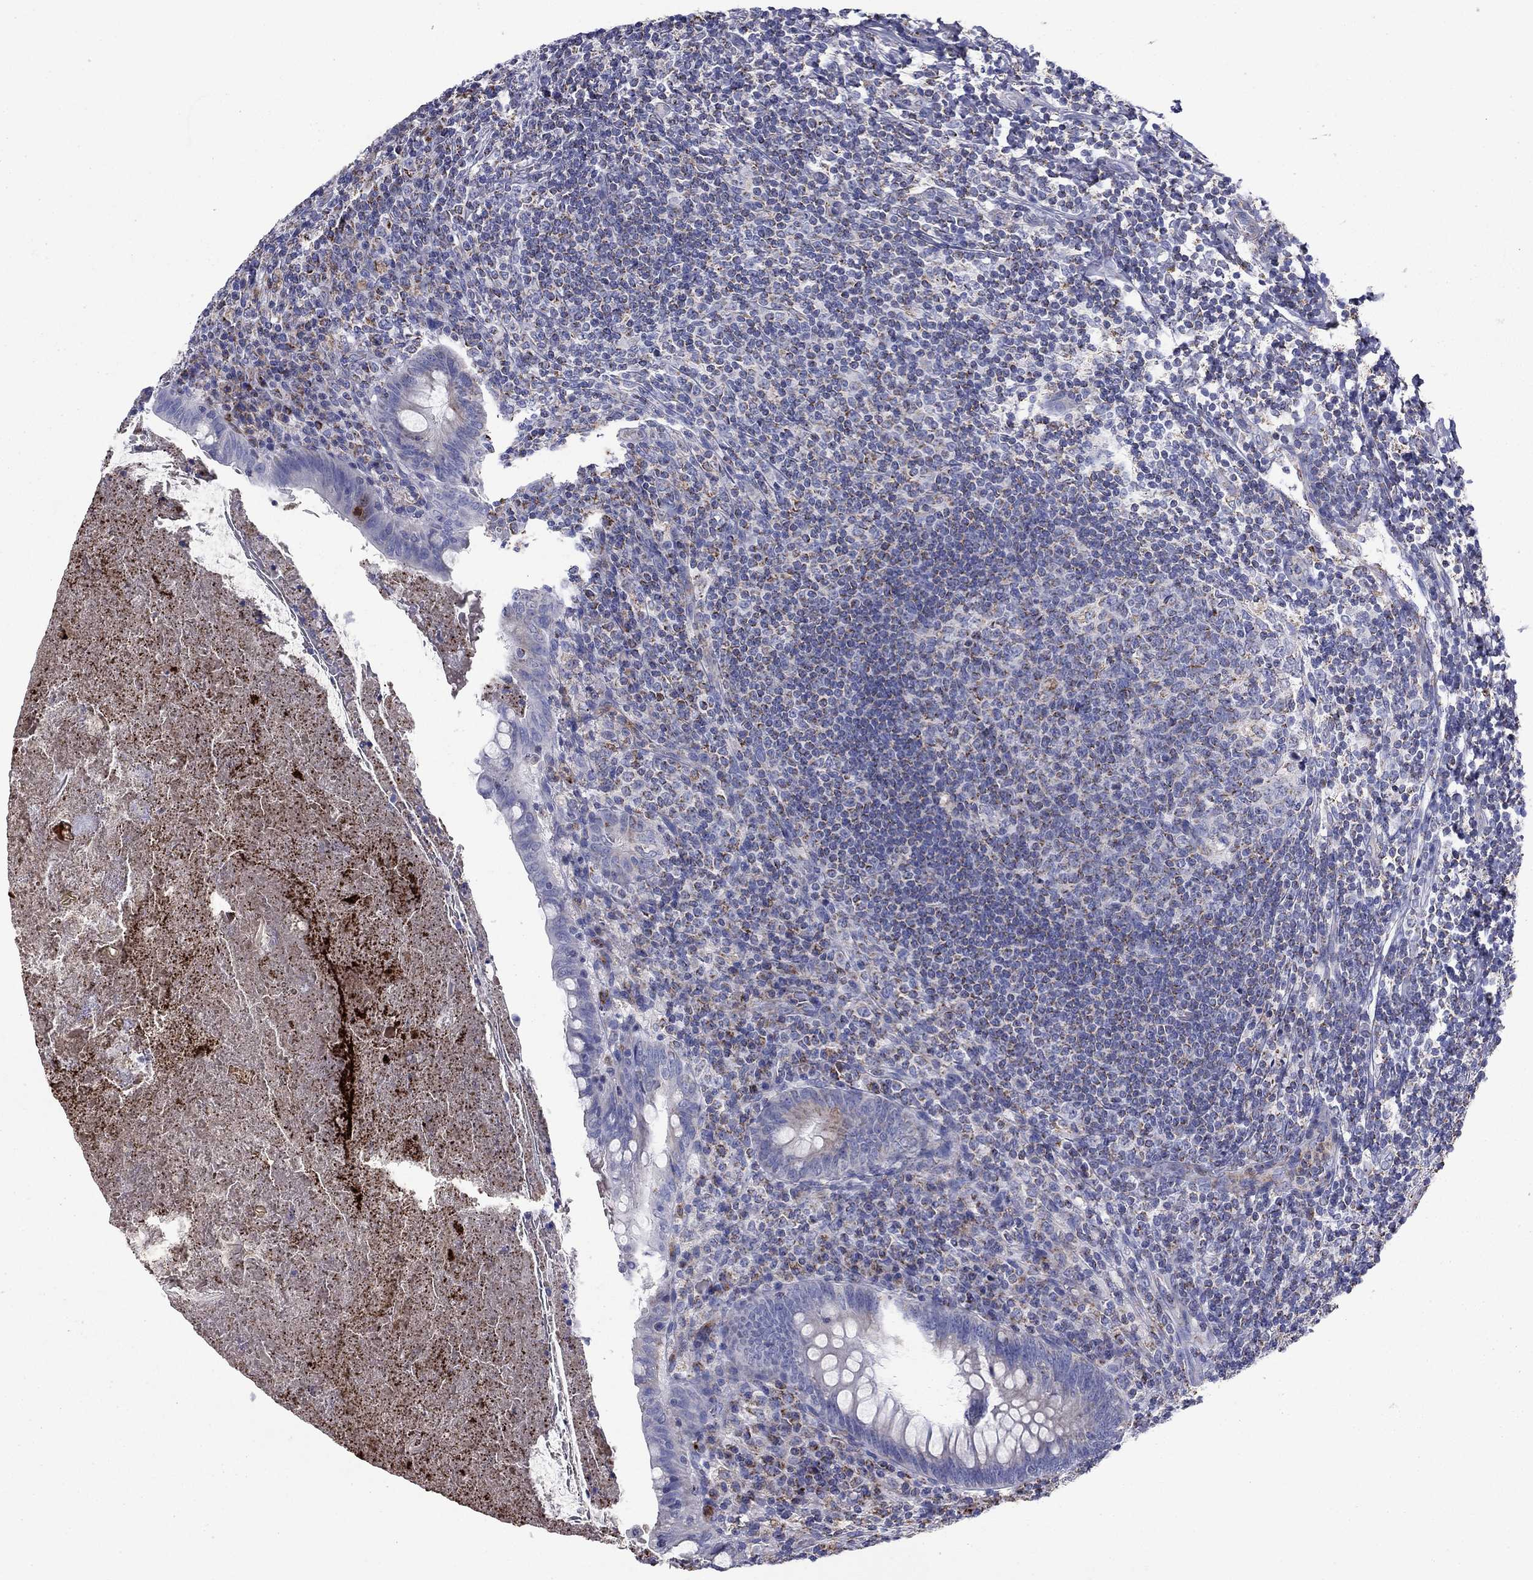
{"staining": {"intensity": "moderate", "quantity": "<25%", "location": "cytoplasmic/membranous"}, "tissue": "appendix", "cell_type": "Glandular cells", "image_type": "normal", "snomed": [{"axis": "morphology", "description": "Normal tissue, NOS"}, {"axis": "topography", "description": "Appendix"}], "caption": "This photomicrograph displays IHC staining of normal appendix, with low moderate cytoplasmic/membranous expression in approximately <25% of glandular cells.", "gene": "NDUFA4L2", "patient": {"sex": "male", "age": 47}}